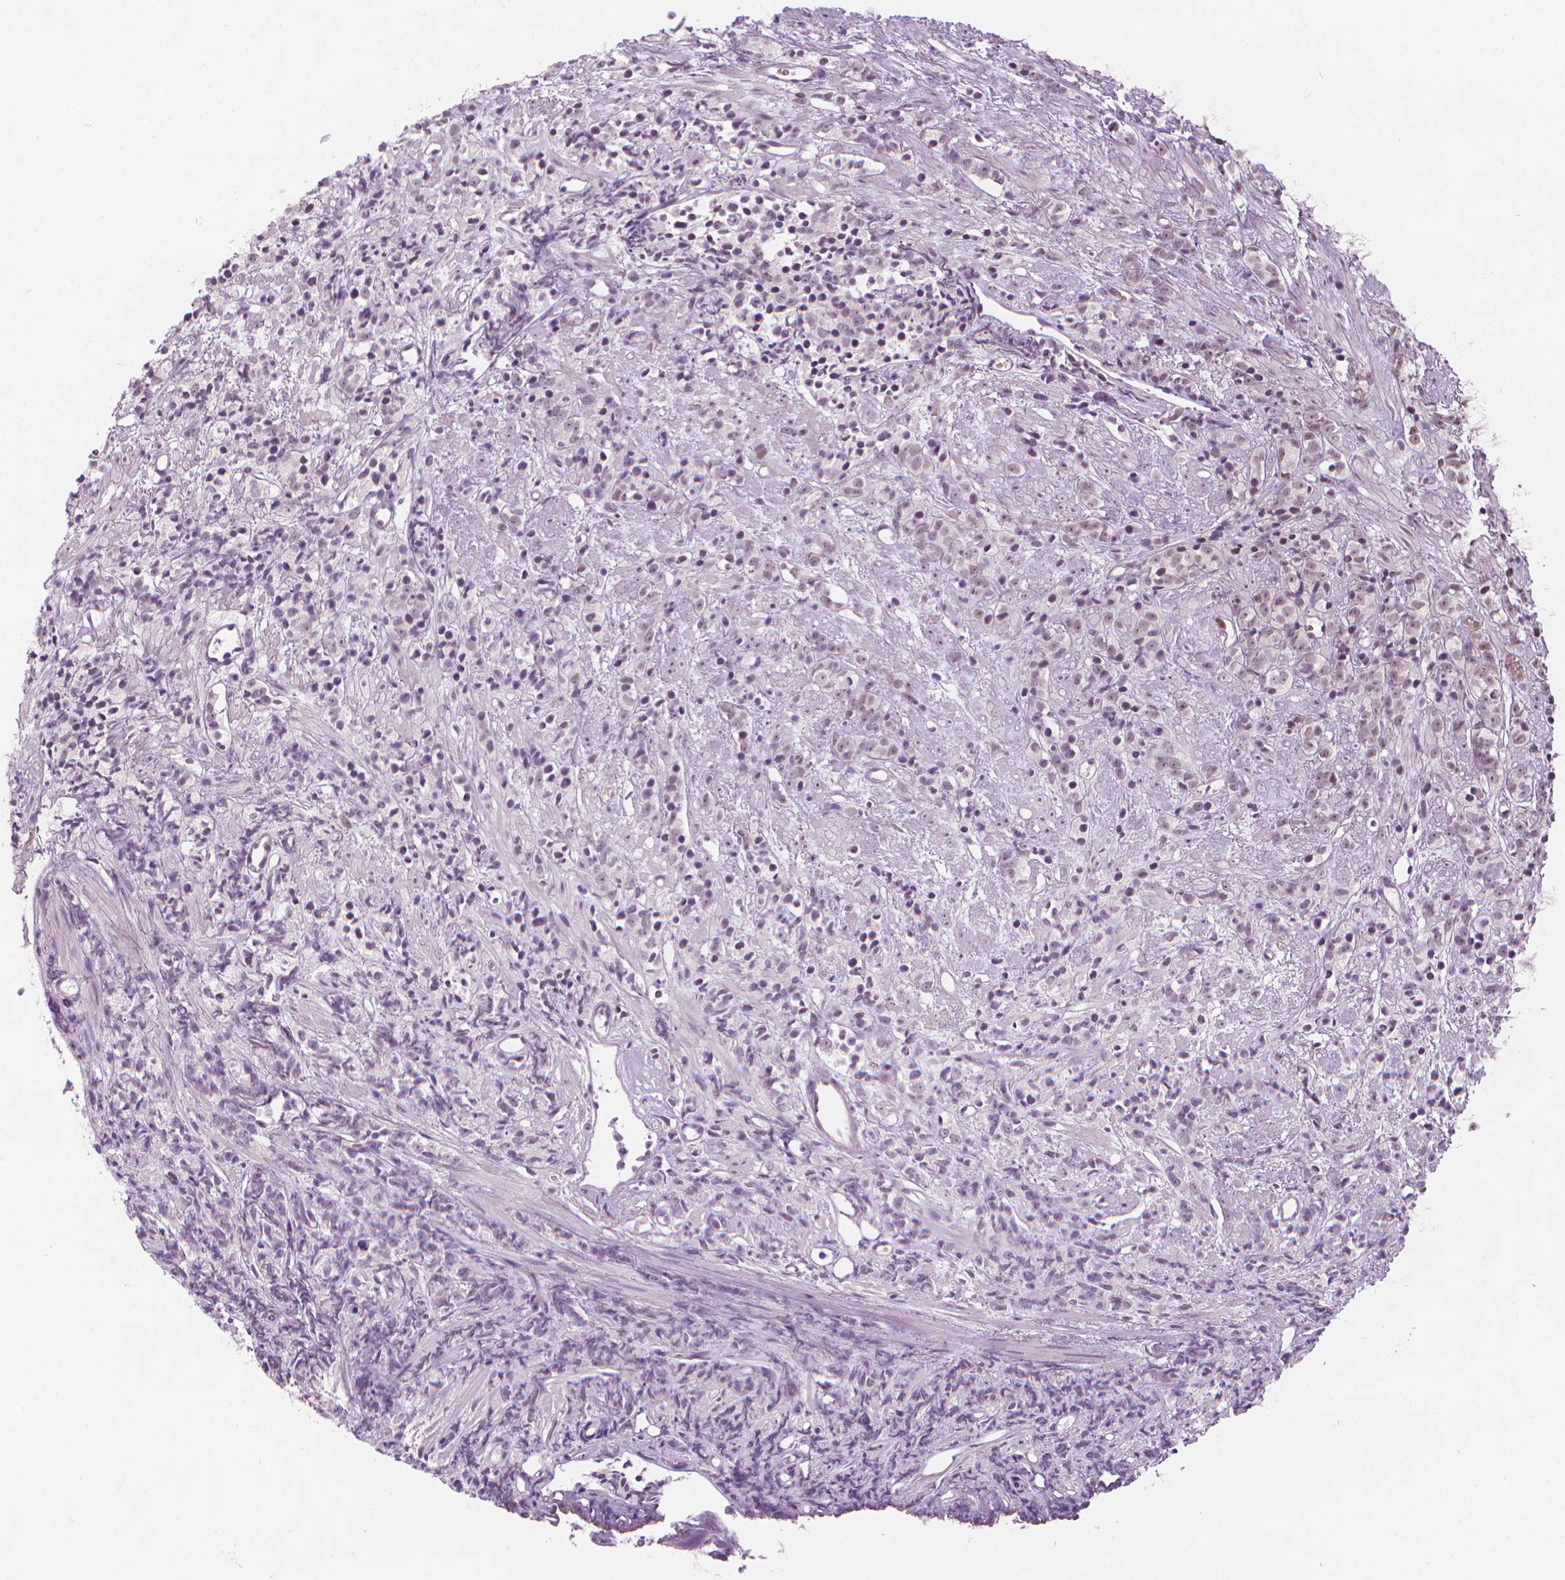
{"staining": {"intensity": "weak", "quantity": "25%-75%", "location": "nuclear"}, "tissue": "prostate cancer", "cell_type": "Tumor cells", "image_type": "cancer", "snomed": [{"axis": "morphology", "description": "Adenocarcinoma, High grade"}, {"axis": "topography", "description": "Prostate"}], "caption": "This micrograph reveals immunohistochemistry staining of prostate cancer, with low weak nuclear positivity in approximately 25%-75% of tumor cells.", "gene": "CDKN1C", "patient": {"sex": "male", "age": 81}}